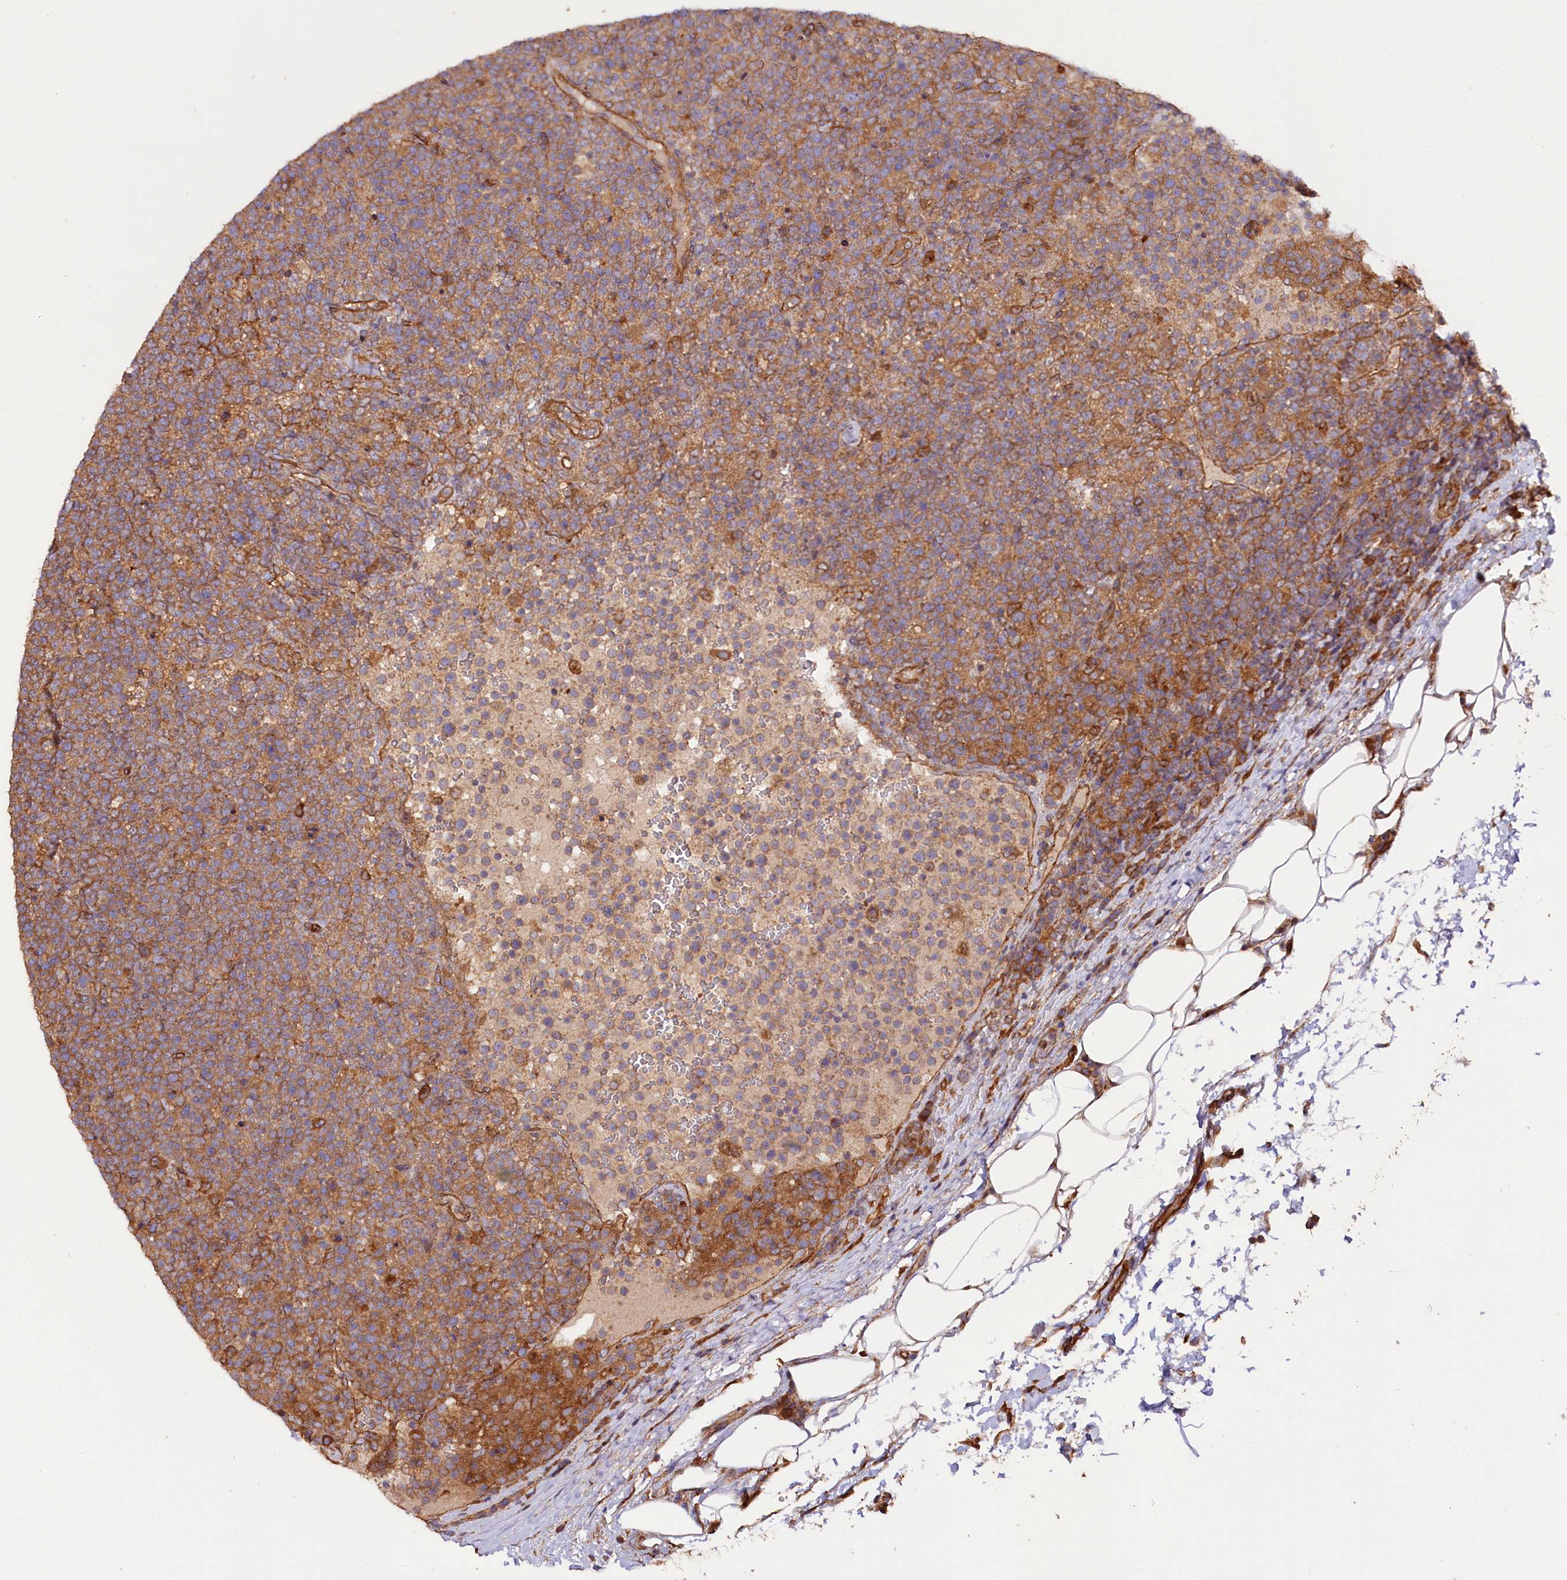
{"staining": {"intensity": "moderate", "quantity": ">75%", "location": "cytoplasmic/membranous"}, "tissue": "lymphoma", "cell_type": "Tumor cells", "image_type": "cancer", "snomed": [{"axis": "morphology", "description": "Malignant lymphoma, non-Hodgkin's type, High grade"}, {"axis": "topography", "description": "Lymph node"}], "caption": "Lymphoma stained with a brown dye demonstrates moderate cytoplasmic/membranous positive expression in approximately >75% of tumor cells.", "gene": "CEP295", "patient": {"sex": "male", "age": 61}}